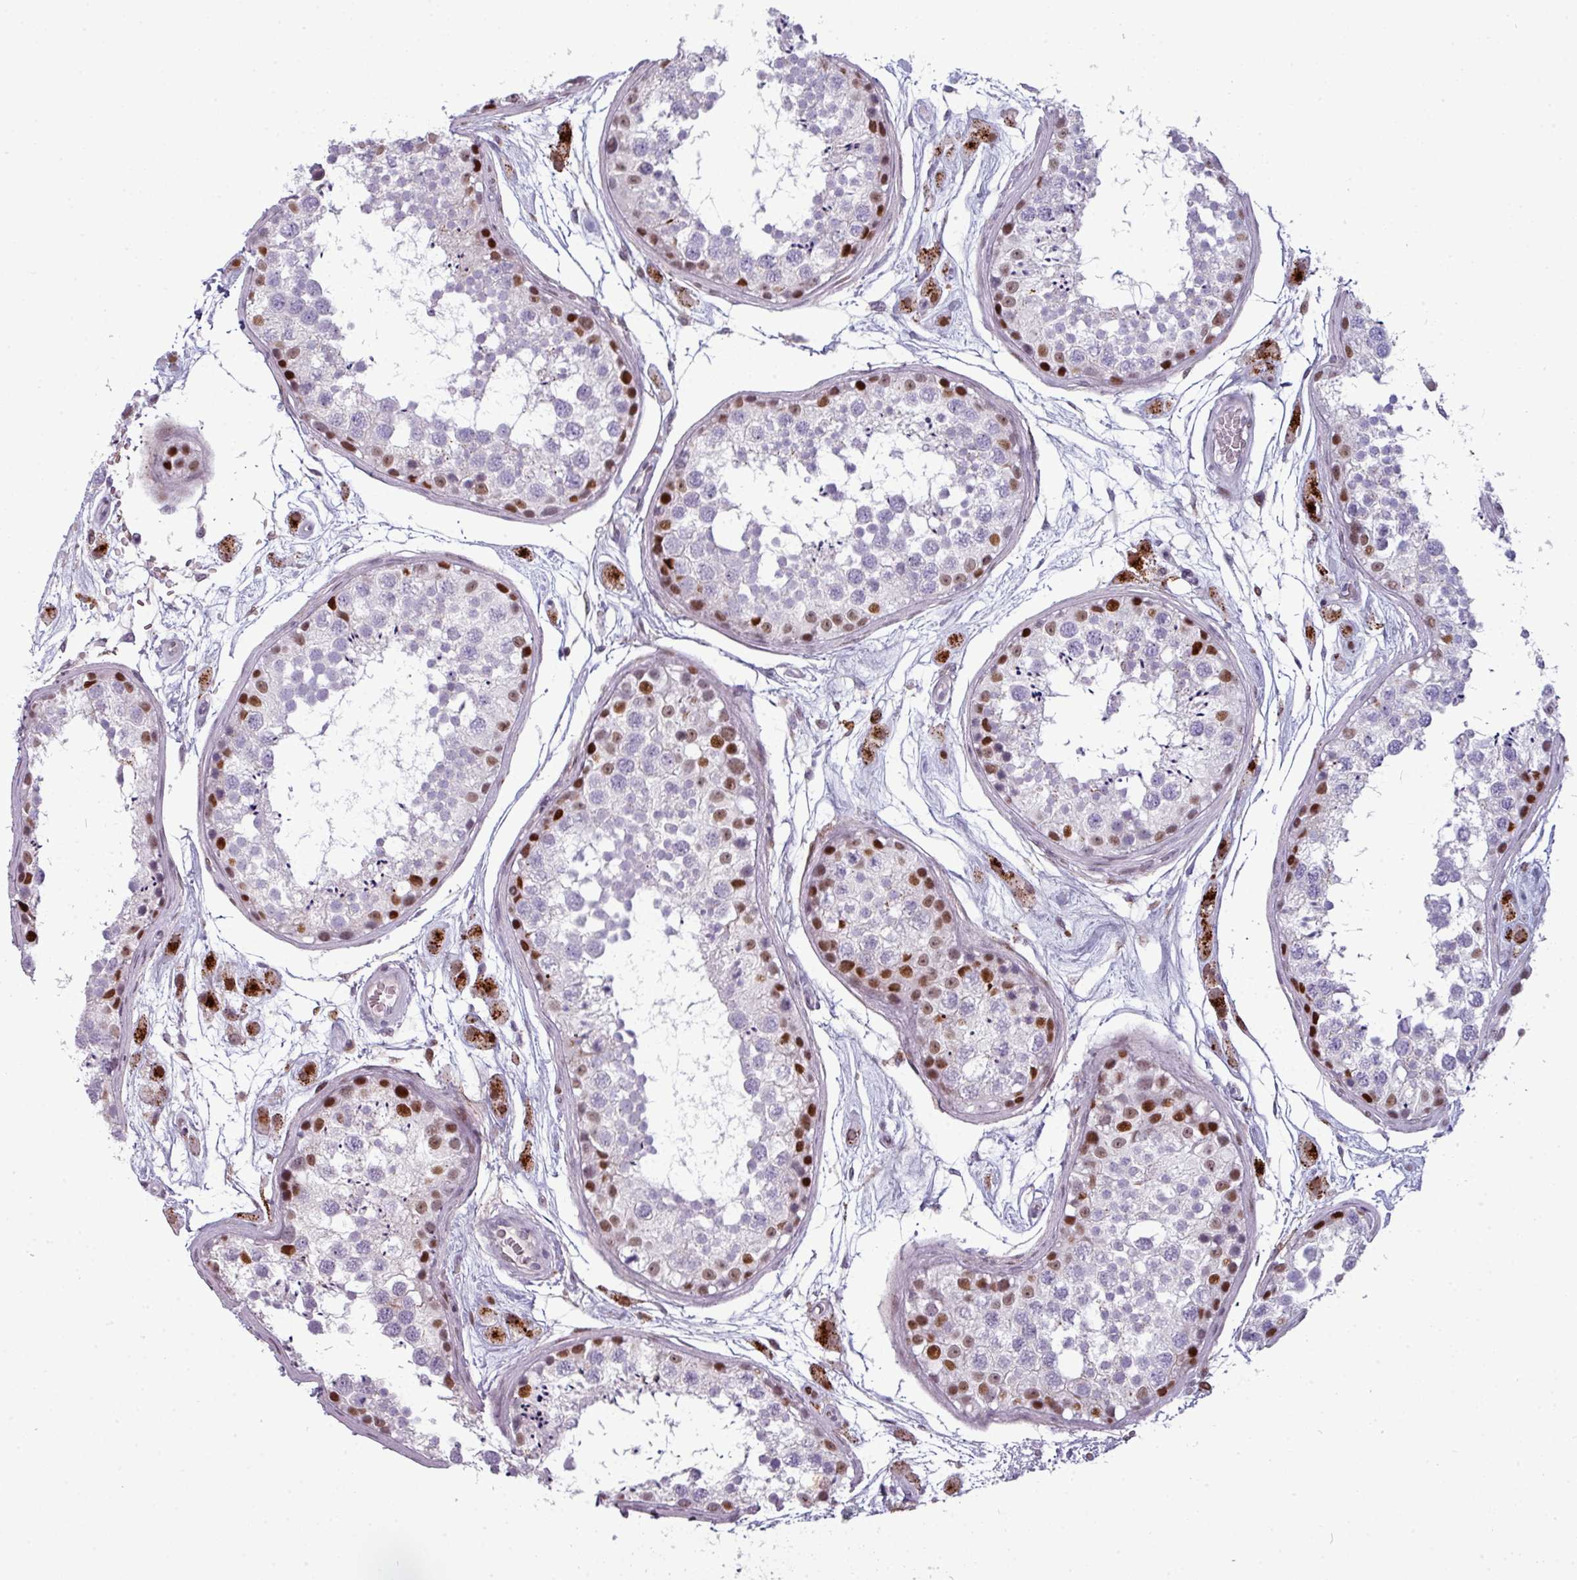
{"staining": {"intensity": "moderate", "quantity": "25%-75%", "location": "nuclear"}, "tissue": "testis", "cell_type": "Cells in seminiferous ducts", "image_type": "normal", "snomed": [{"axis": "morphology", "description": "Normal tissue, NOS"}, {"axis": "topography", "description": "Testis"}], "caption": "Immunohistochemistry (IHC) staining of unremarkable testis, which demonstrates medium levels of moderate nuclear expression in approximately 25%-75% of cells in seminiferous ducts indicating moderate nuclear protein positivity. The staining was performed using DAB (3,3'-diaminobenzidine) (brown) for protein detection and nuclei were counterstained in hematoxylin (blue).", "gene": "TMEFF1", "patient": {"sex": "male", "age": 25}}